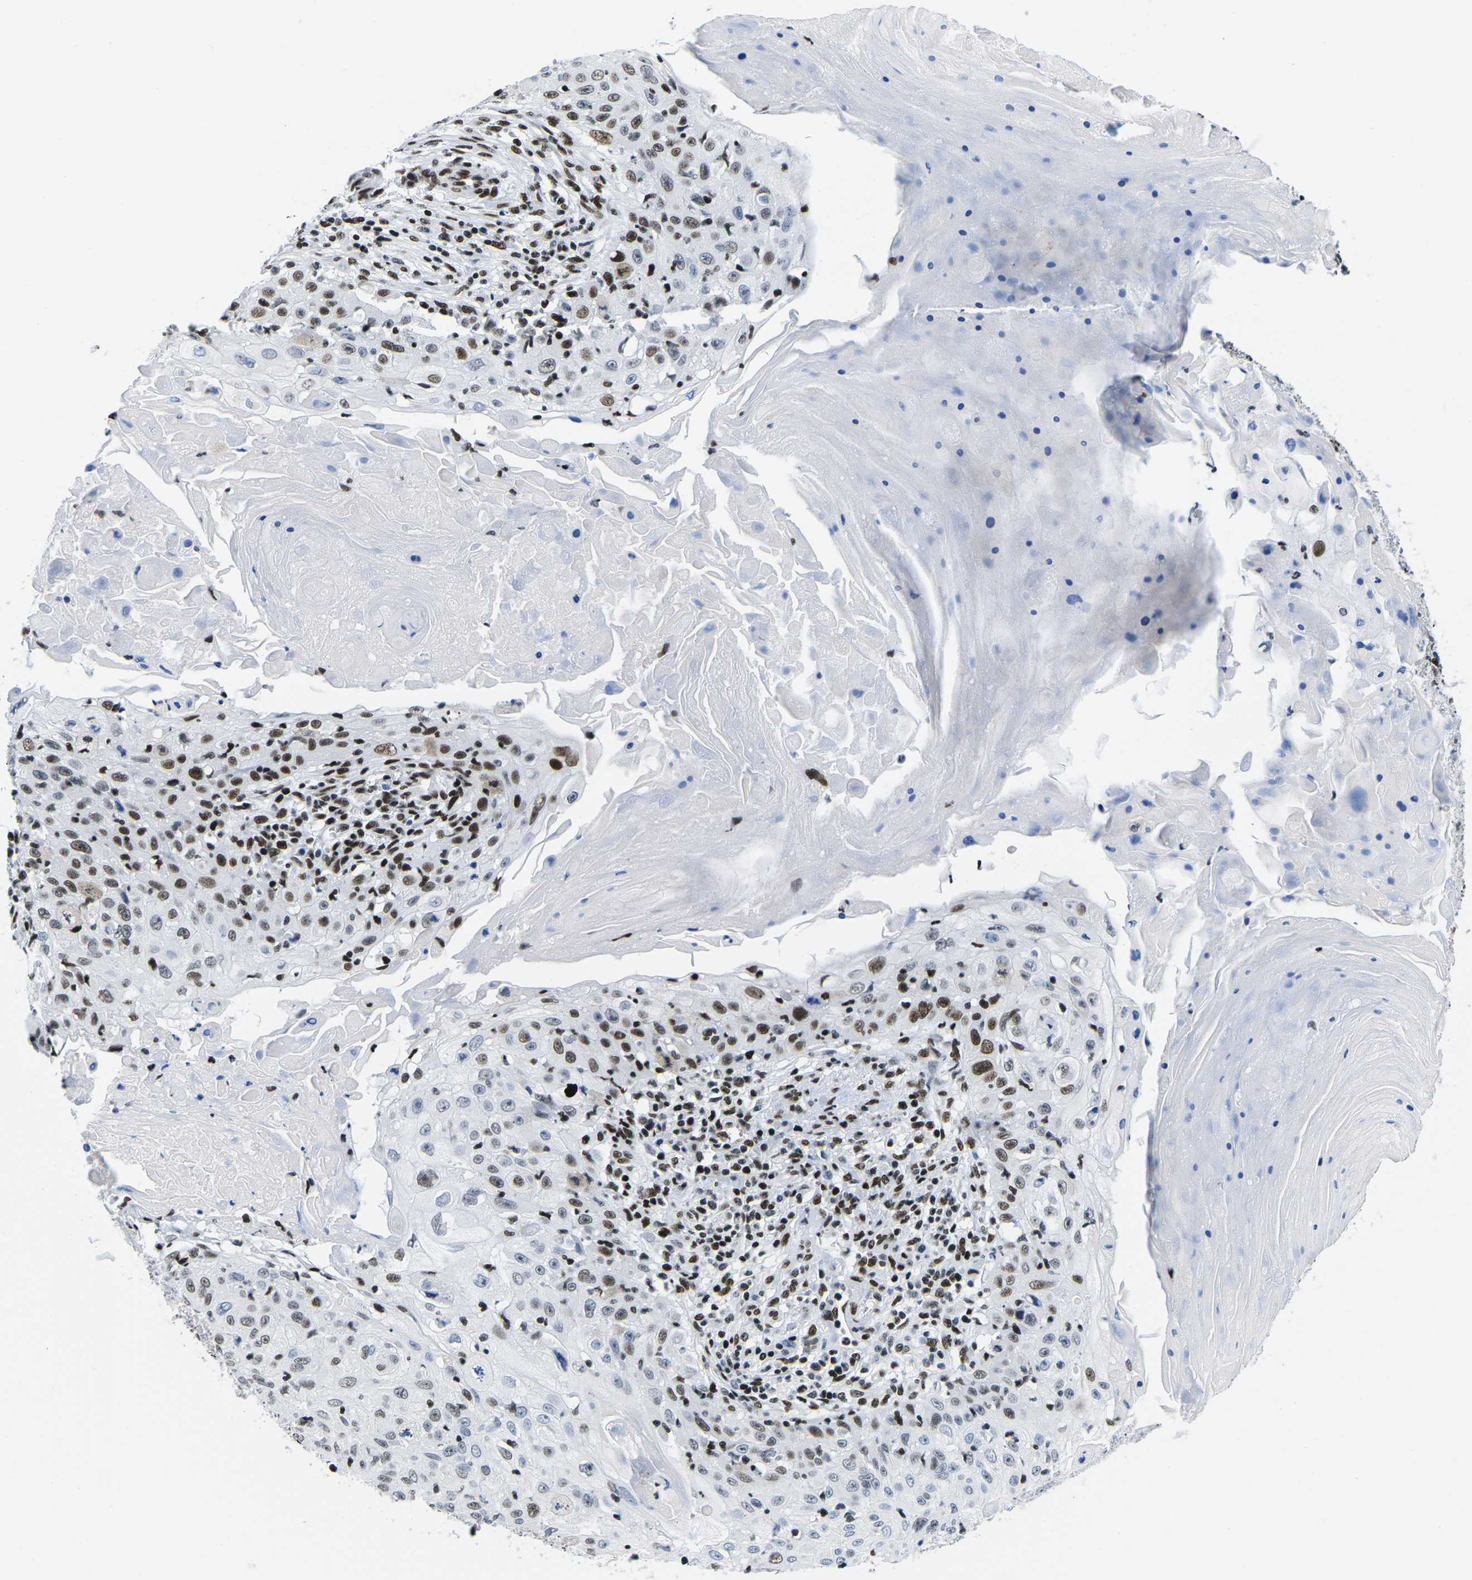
{"staining": {"intensity": "moderate", "quantity": "25%-75%", "location": "nuclear"}, "tissue": "skin cancer", "cell_type": "Tumor cells", "image_type": "cancer", "snomed": [{"axis": "morphology", "description": "Squamous cell carcinoma, NOS"}, {"axis": "topography", "description": "Skin"}], "caption": "Tumor cells show medium levels of moderate nuclear positivity in about 25%-75% of cells in skin cancer (squamous cell carcinoma).", "gene": "ATF1", "patient": {"sex": "male", "age": 86}}